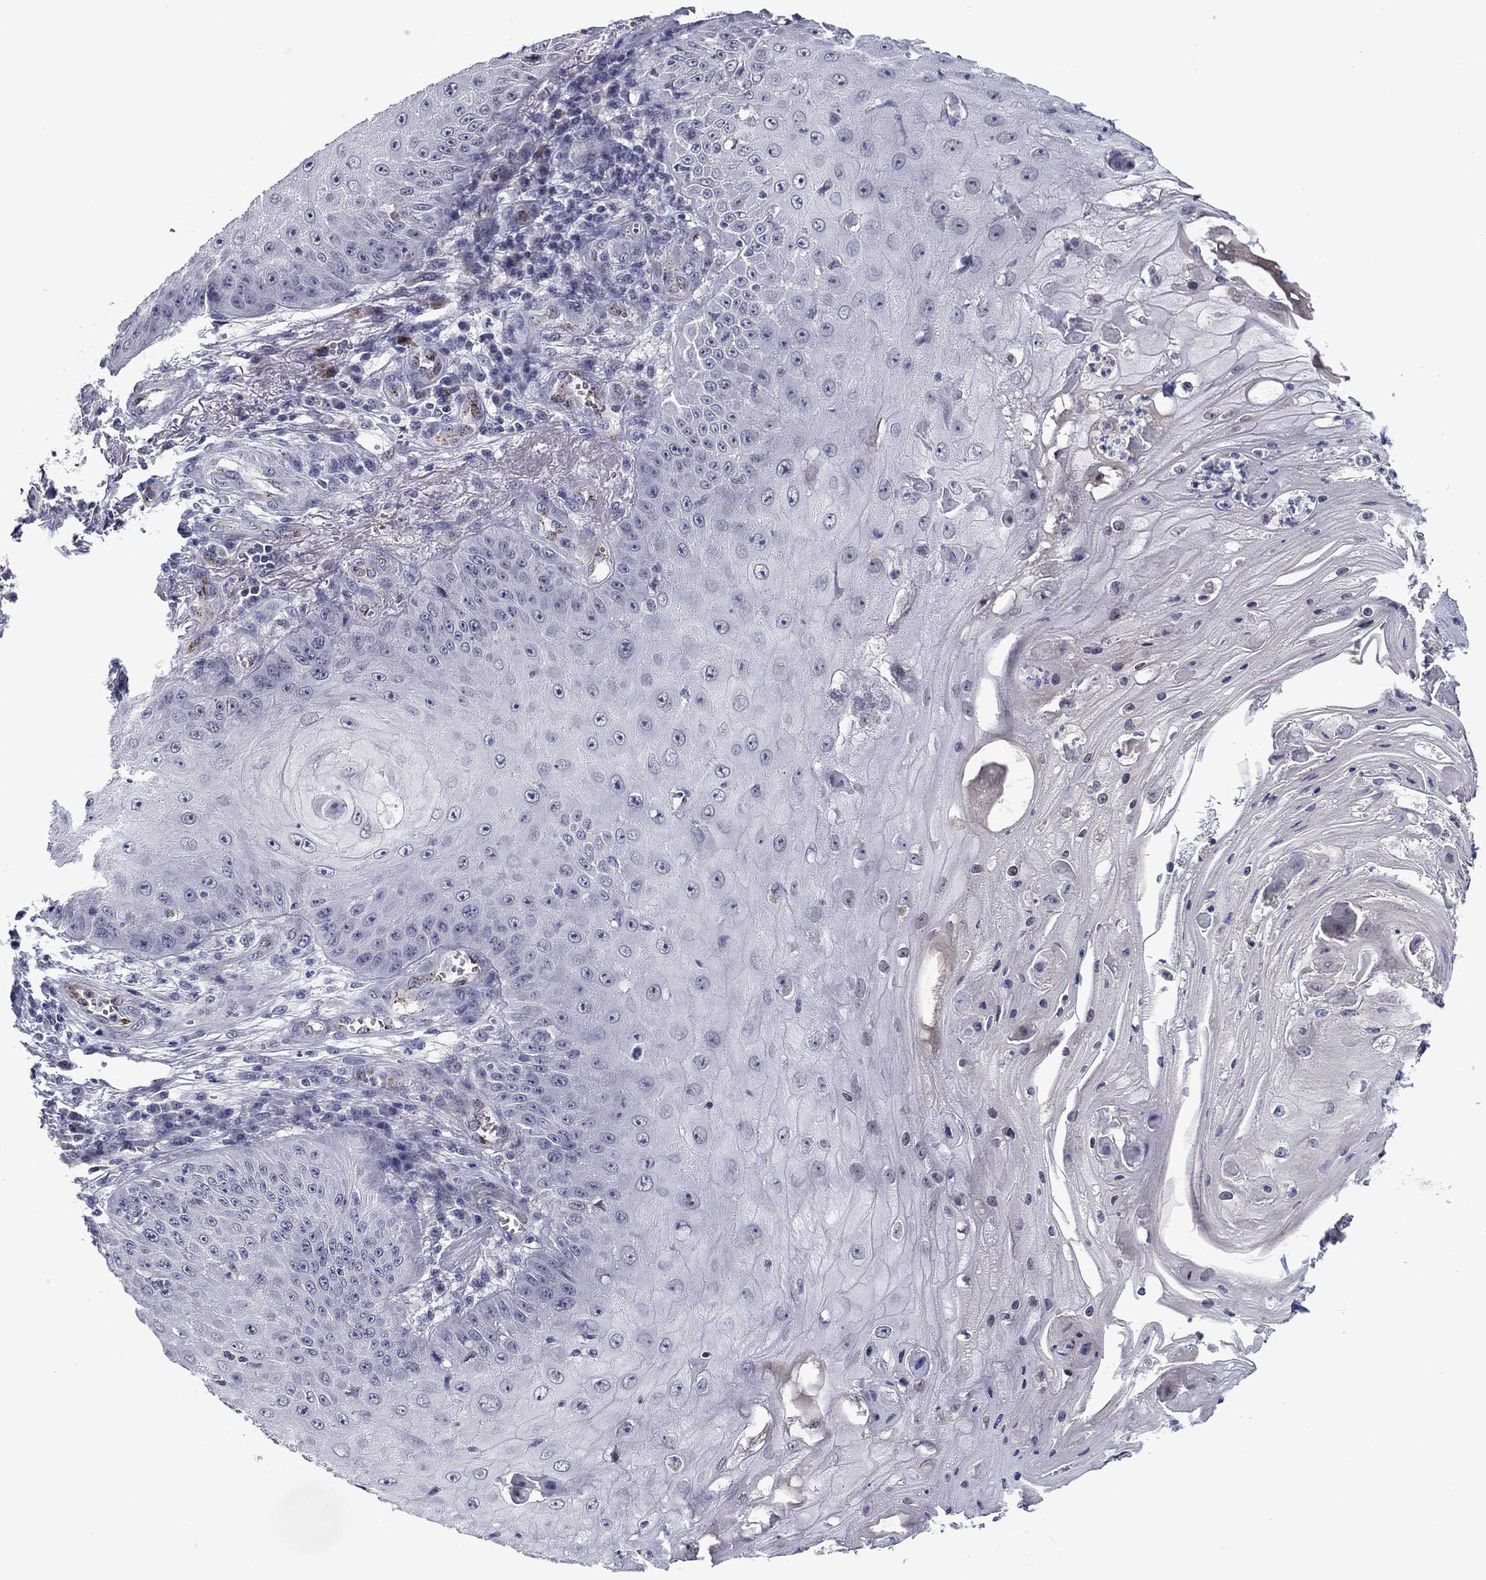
{"staining": {"intensity": "negative", "quantity": "none", "location": "none"}, "tissue": "skin cancer", "cell_type": "Tumor cells", "image_type": "cancer", "snomed": [{"axis": "morphology", "description": "Squamous cell carcinoma, NOS"}, {"axis": "topography", "description": "Skin"}], "caption": "IHC image of neoplastic tissue: human skin cancer (squamous cell carcinoma) stained with DAB (3,3'-diaminobenzidine) demonstrates no significant protein positivity in tumor cells.", "gene": "SLITRK1", "patient": {"sex": "male", "age": 70}}